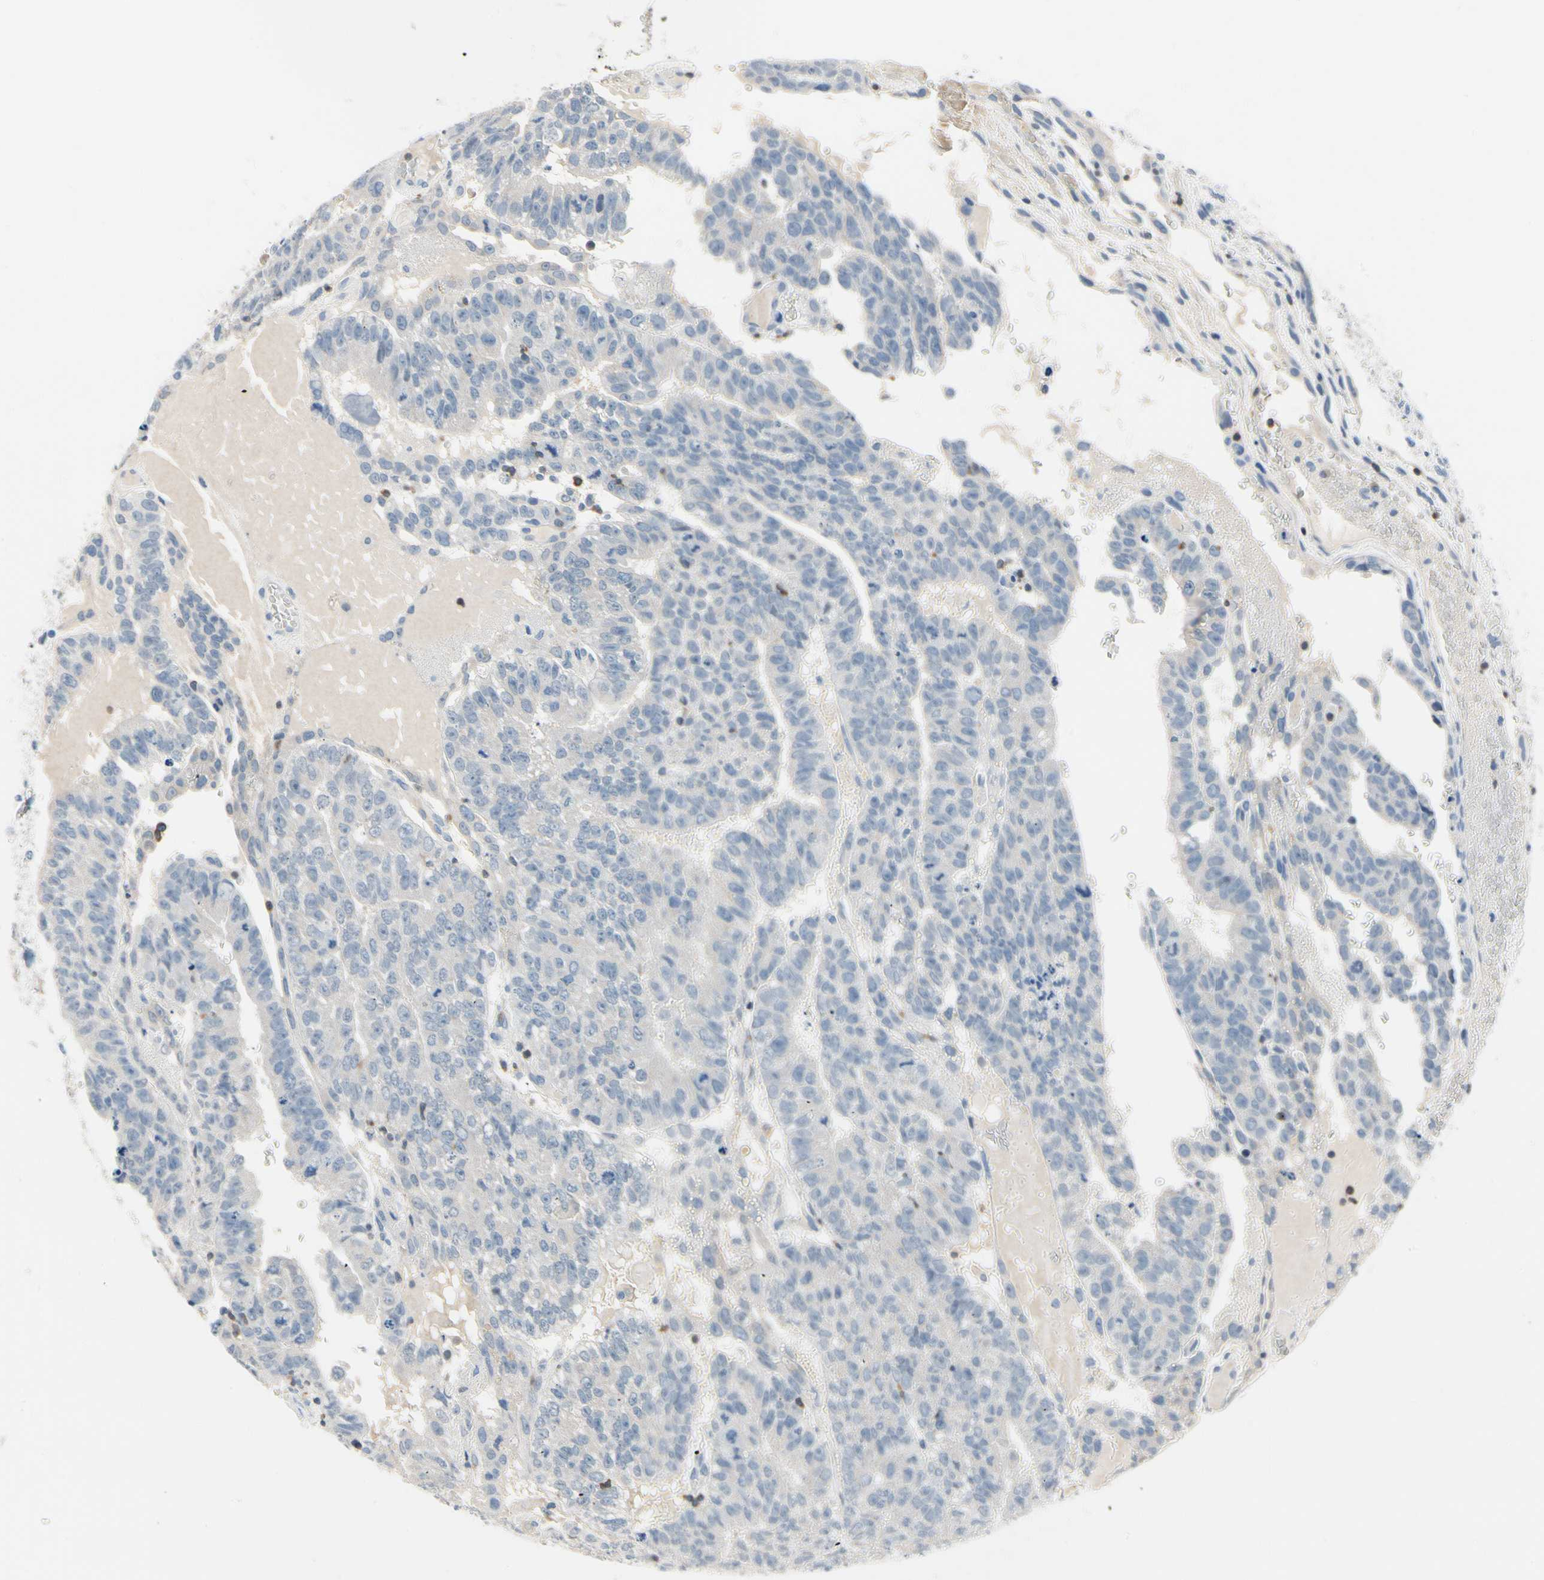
{"staining": {"intensity": "negative", "quantity": "none", "location": "none"}, "tissue": "testis cancer", "cell_type": "Tumor cells", "image_type": "cancer", "snomed": [{"axis": "morphology", "description": "Seminoma, NOS"}, {"axis": "morphology", "description": "Carcinoma, Embryonal, NOS"}, {"axis": "topography", "description": "Testis"}], "caption": "Immunohistochemistry micrograph of embryonal carcinoma (testis) stained for a protein (brown), which demonstrates no positivity in tumor cells.", "gene": "NFATC2", "patient": {"sex": "male", "age": 52}}